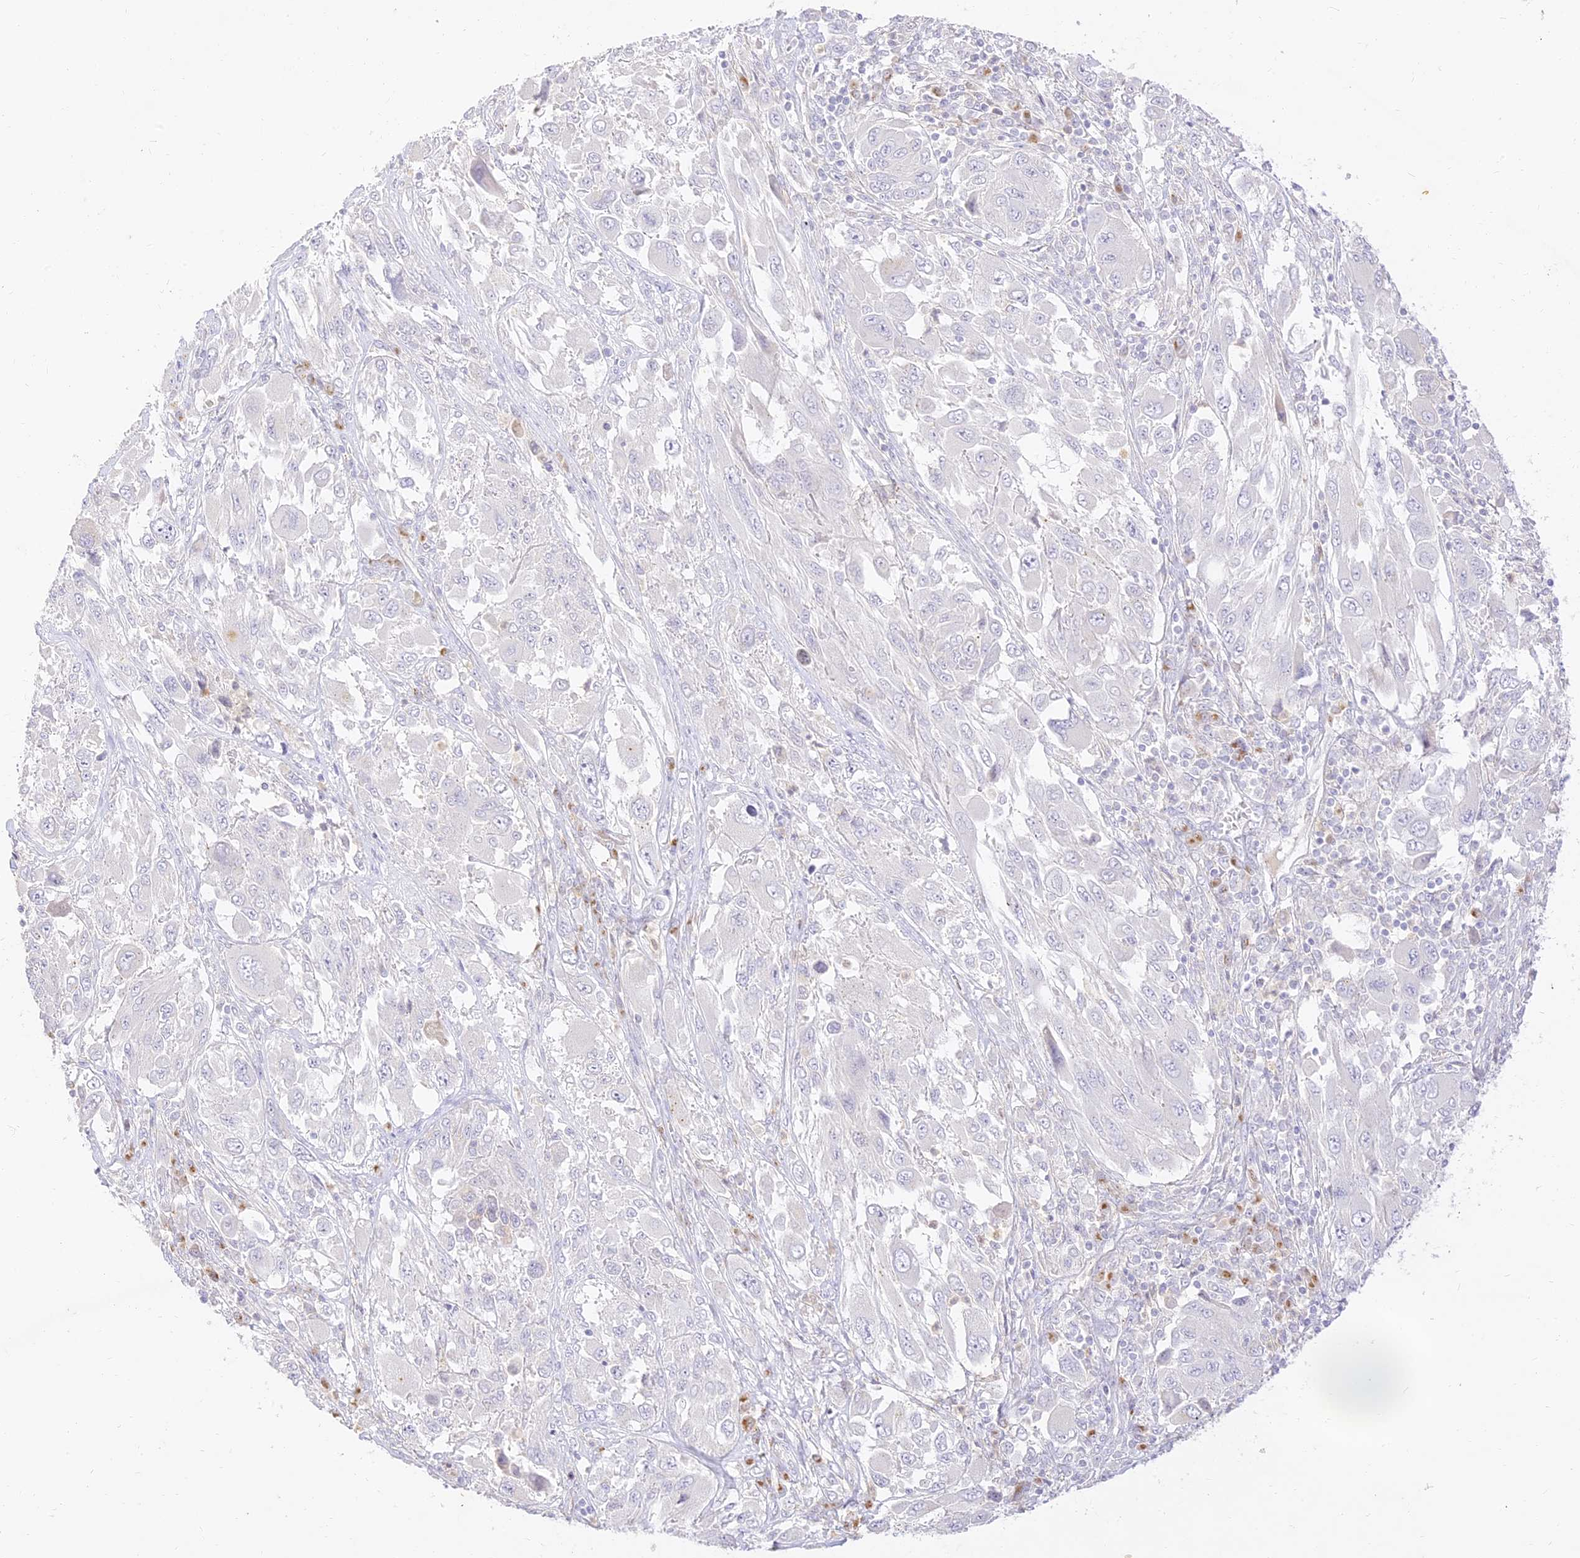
{"staining": {"intensity": "negative", "quantity": "none", "location": "none"}, "tissue": "melanoma", "cell_type": "Tumor cells", "image_type": "cancer", "snomed": [{"axis": "morphology", "description": "Malignant melanoma, NOS"}, {"axis": "topography", "description": "Skin"}], "caption": "An immunohistochemistry (IHC) photomicrograph of malignant melanoma is shown. There is no staining in tumor cells of malignant melanoma.", "gene": "SEC13", "patient": {"sex": "female", "age": 91}}